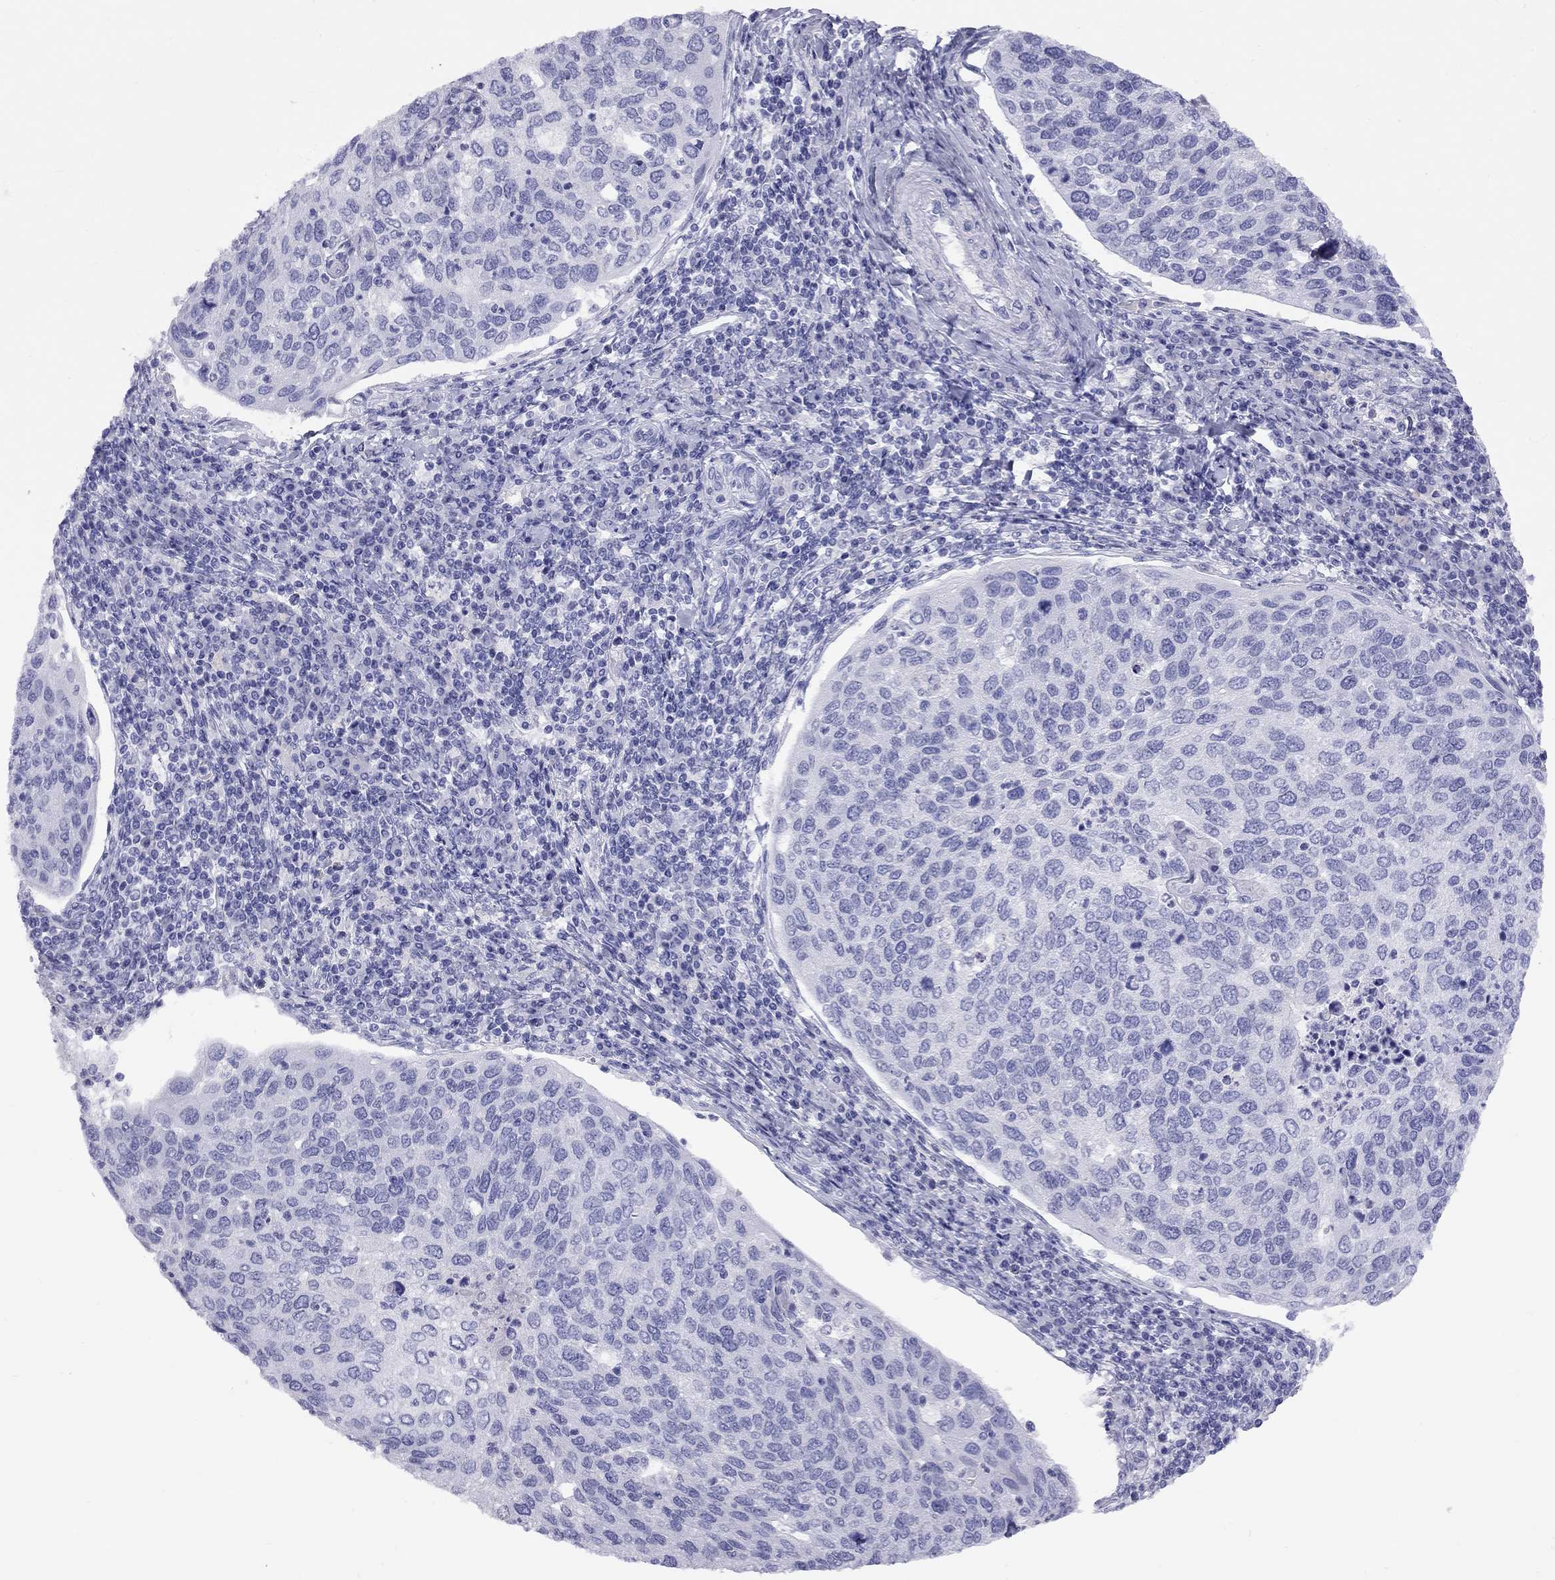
{"staining": {"intensity": "negative", "quantity": "none", "location": "none"}, "tissue": "cervical cancer", "cell_type": "Tumor cells", "image_type": "cancer", "snomed": [{"axis": "morphology", "description": "Squamous cell carcinoma, NOS"}, {"axis": "topography", "description": "Cervix"}], "caption": "Cervical squamous cell carcinoma stained for a protein using immunohistochemistry (IHC) demonstrates no positivity tumor cells.", "gene": "FSCN3", "patient": {"sex": "female", "age": 54}}